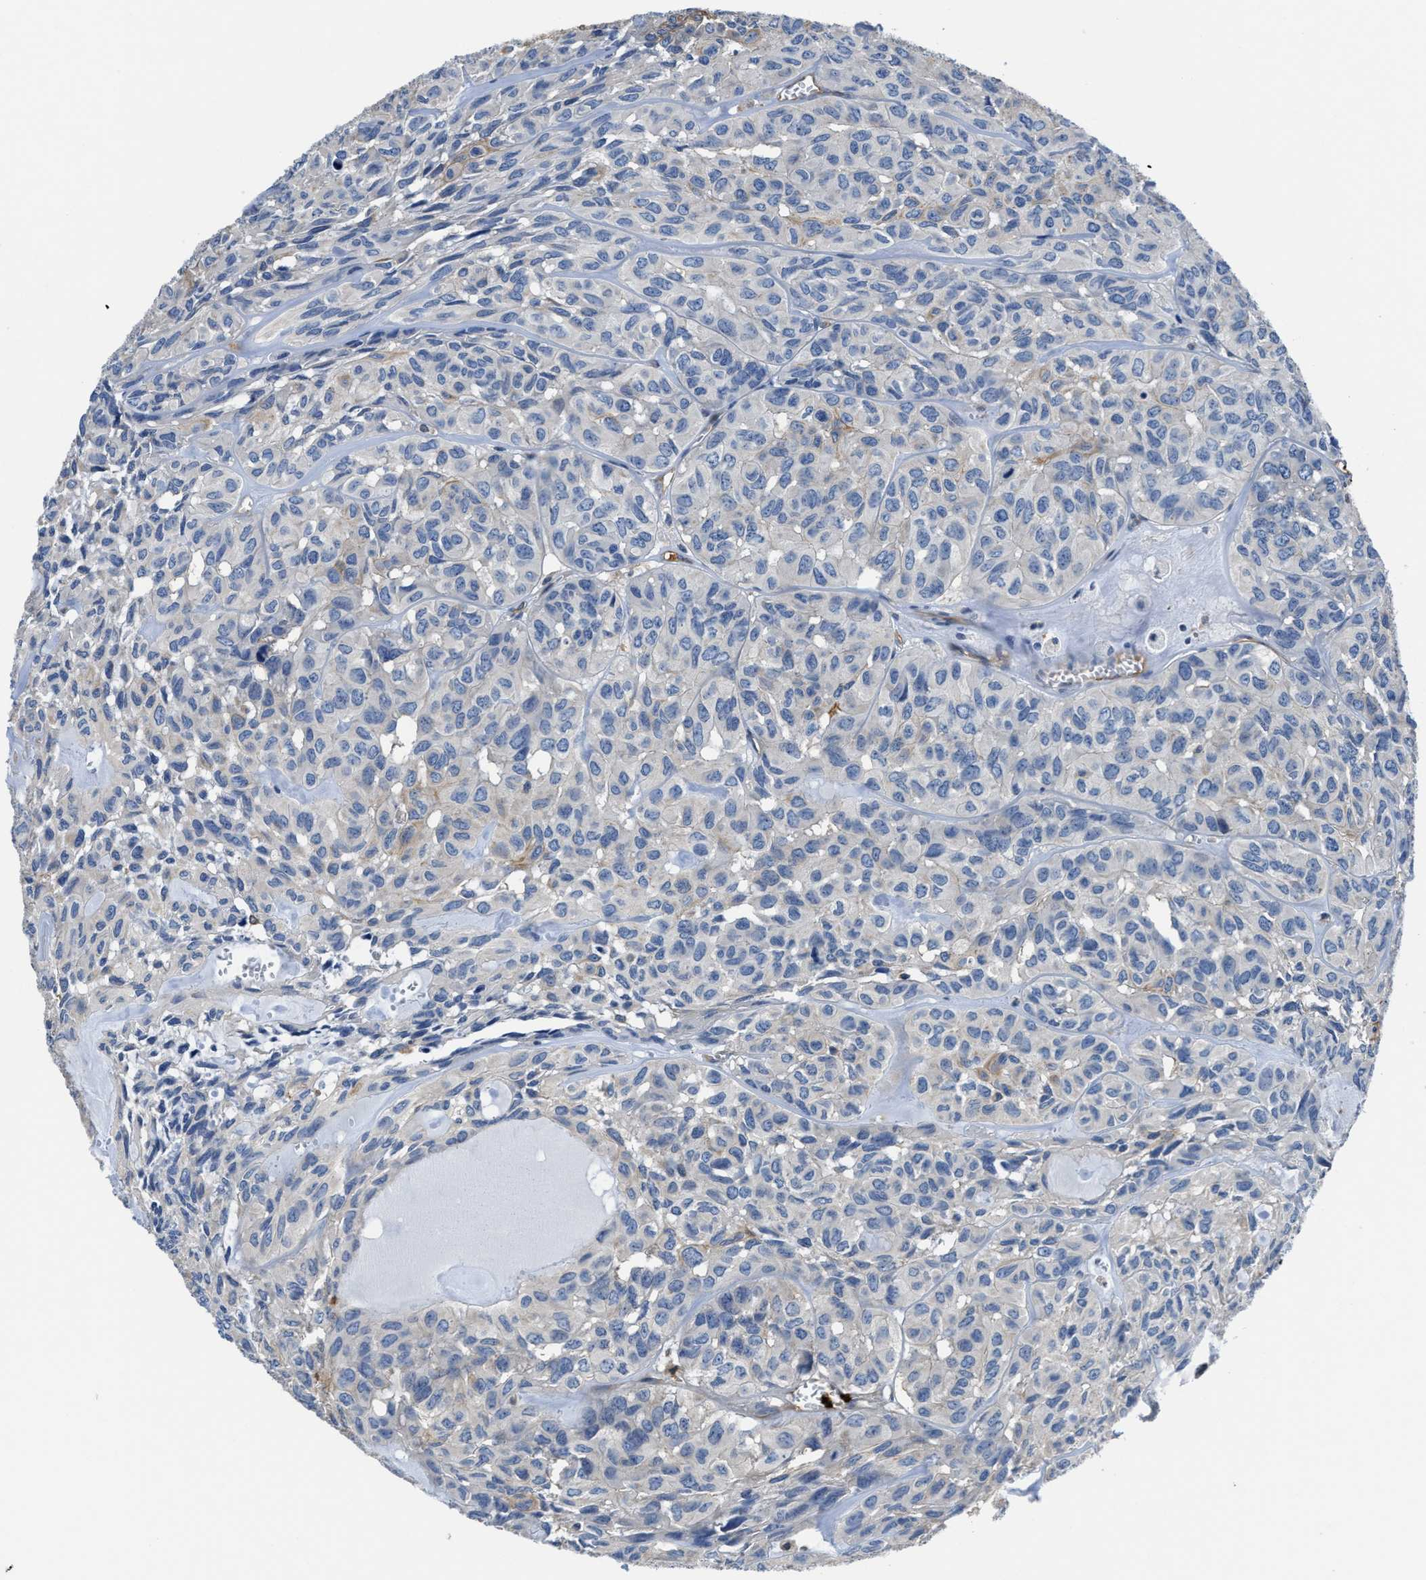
{"staining": {"intensity": "negative", "quantity": "none", "location": "none"}, "tissue": "head and neck cancer", "cell_type": "Tumor cells", "image_type": "cancer", "snomed": [{"axis": "morphology", "description": "Adenocarcinoma, NOS"}, {"axis": "topography", "description": "Salivary gland, NOS"}, {"axis": "topography", "description": "Head-Neck"}], "caption": "Tumor cells show no significant protein expression in head and neck adenocarcinoma.", "gene": "TRAF6", "patient": {"sex": "female", "age": 76}}